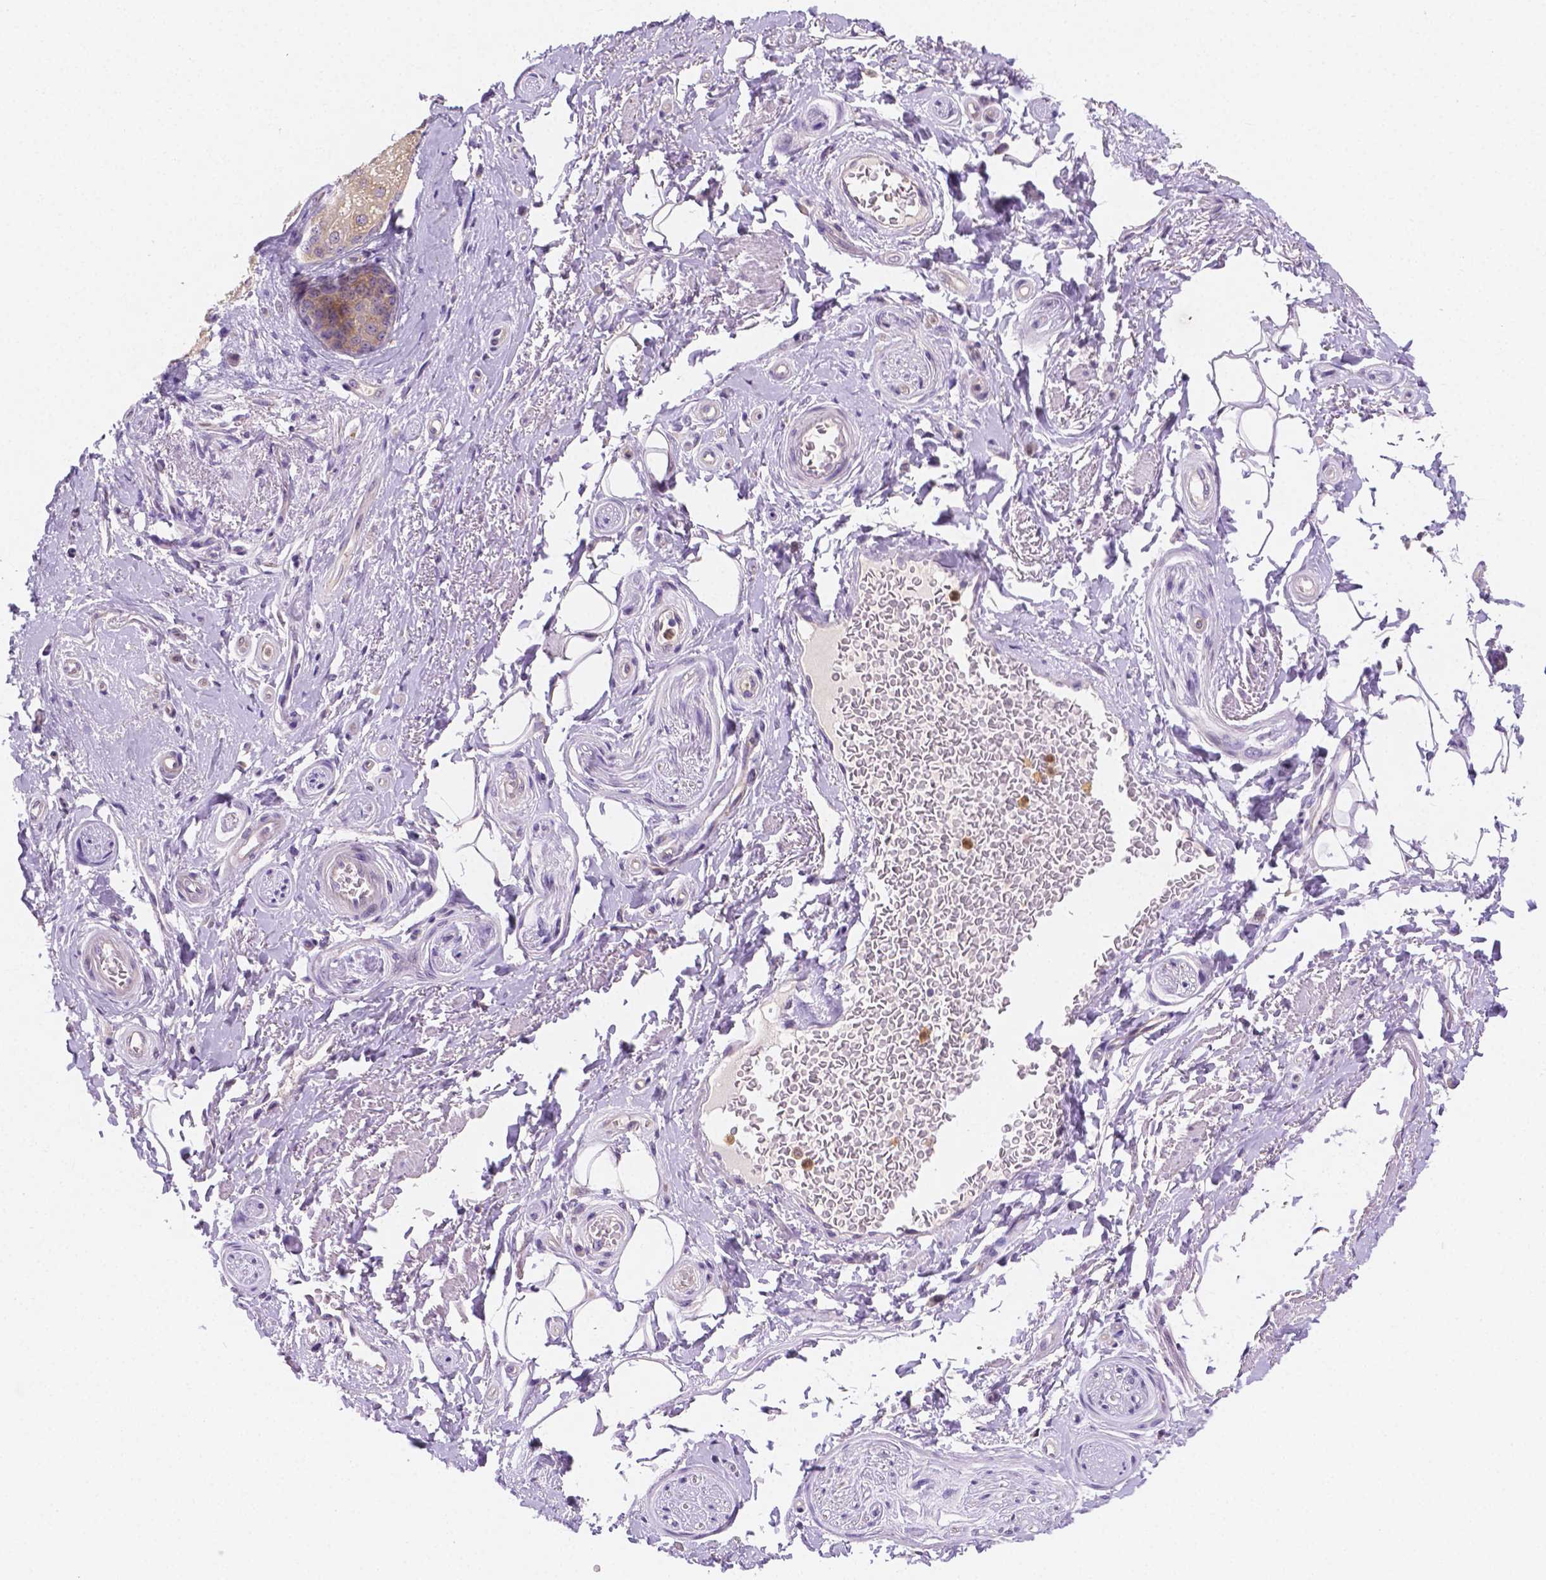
{"staining": {"intensity": "negative", "quantity": "none", "location": "none"}, "tissue": "adipose tissue", "cell_type": "Adipocytes", "image_type": "normal", "snomed": [{"axis": "morphology", "description": "Normal tissue, NOS"}, {"axis": "topography", "description": "Peripheral nerve tissue"}], "caption": "This is a micrograph of immunohistochemistry (IHC) staining of unremarkable adipose tissue, which shows no expression in adipocytes.", "gene": "ZNRD2", "patient": {"sex": "male", "age": 51}}